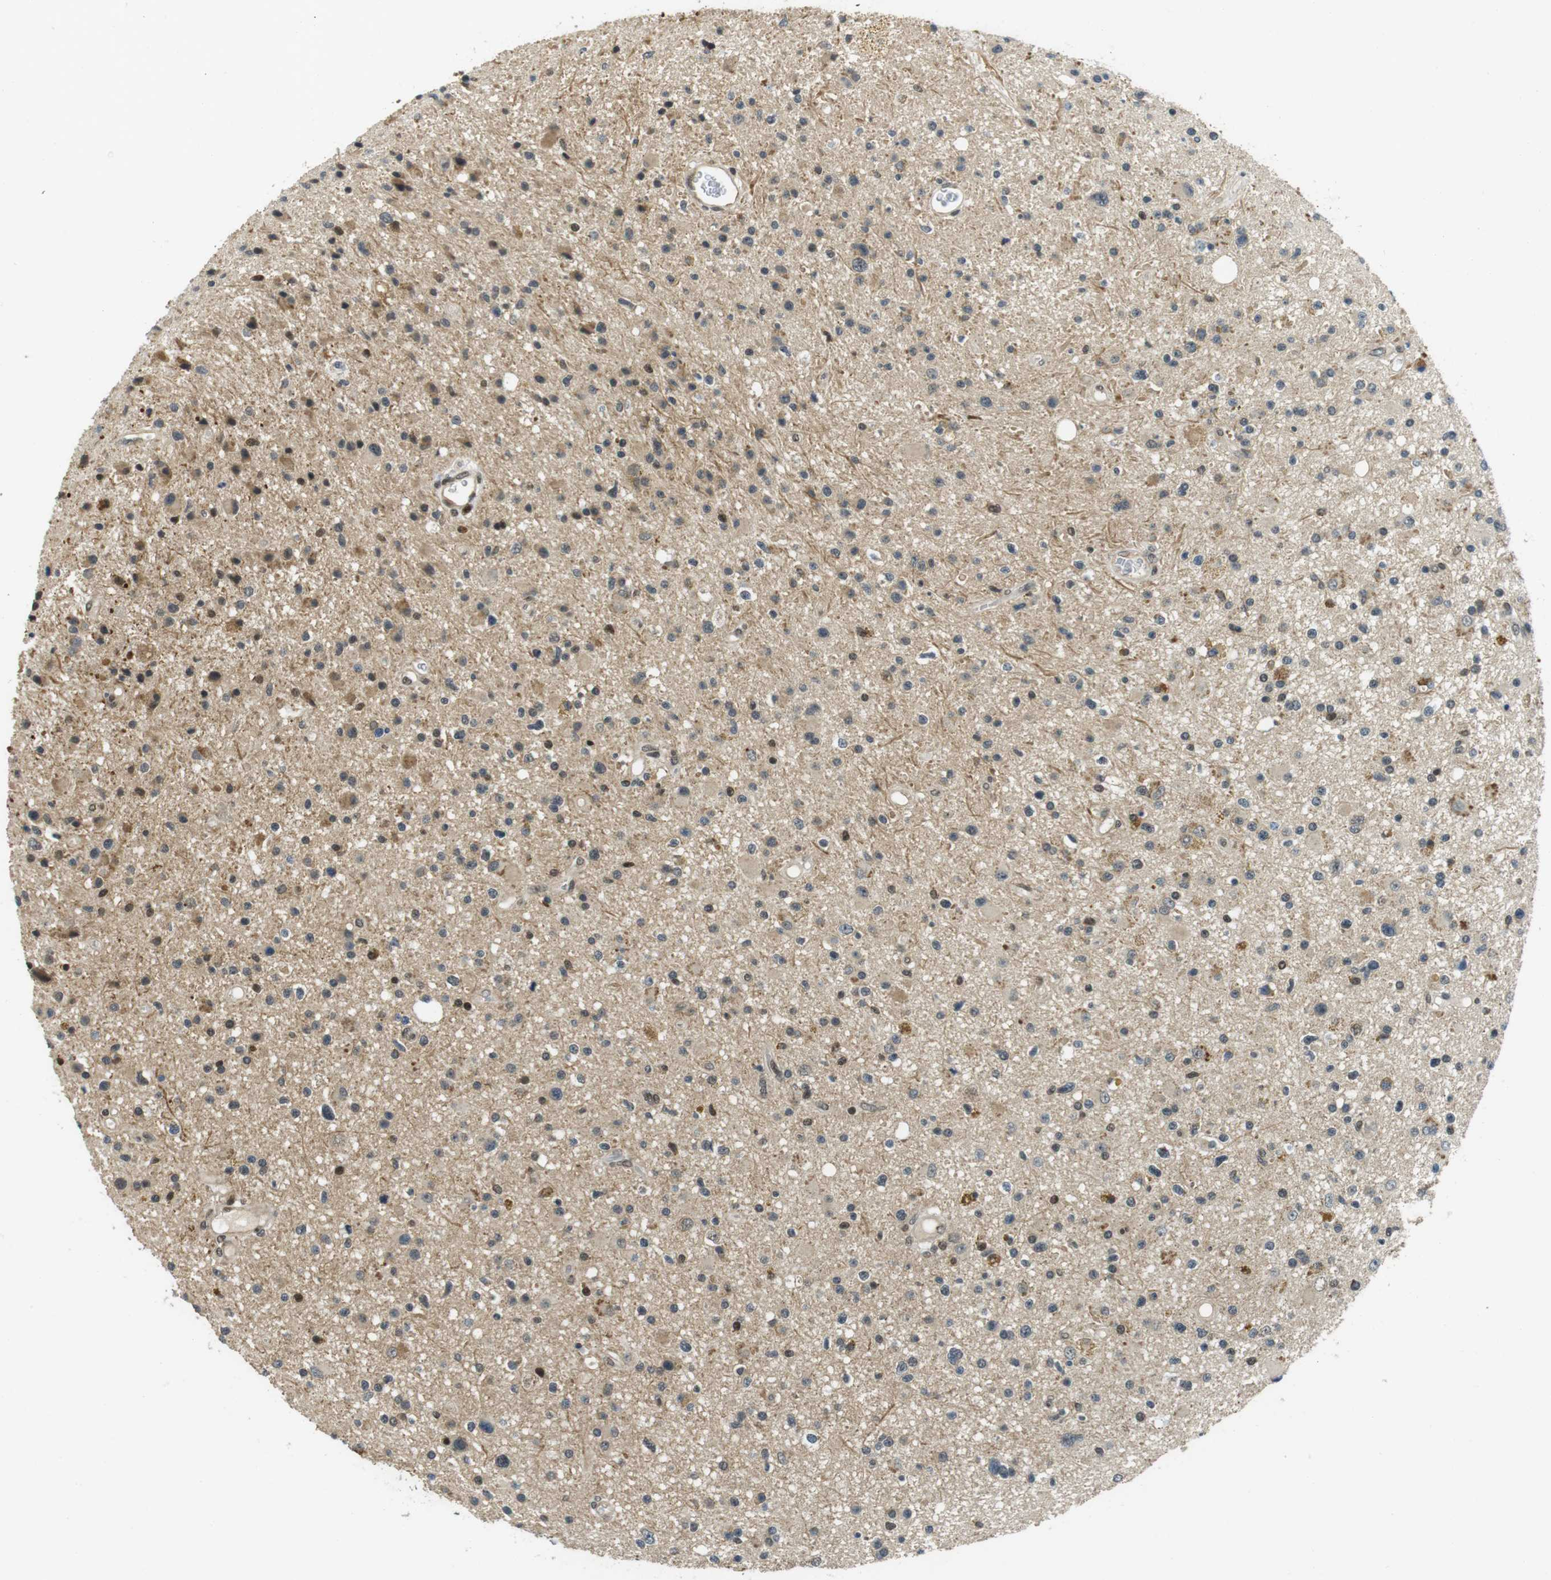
{"staining": {"intensity": "weak", "quantity": "25%-75%", "location": "cytoplasmic/membranous,nuclear"}, "tissue": "glioma", "cell_type": "Tumor cells", "image_type": "cancer", "snomed": [{"axis": "morphology", "description": "Glioma, malignant, High grade"}, {"axis": "topography", "description": "Brain"}], "caption": "This photomicrograph demonstrates glioma stained with IHC to label a protein in brown. The cytoplasmic/membranous and nuclear of tumor cells show weak positivity for the protein. Nuclei are counter-stained blue.", "gene": "BRD4", "patient": {"sex": "male", "age": 33}}